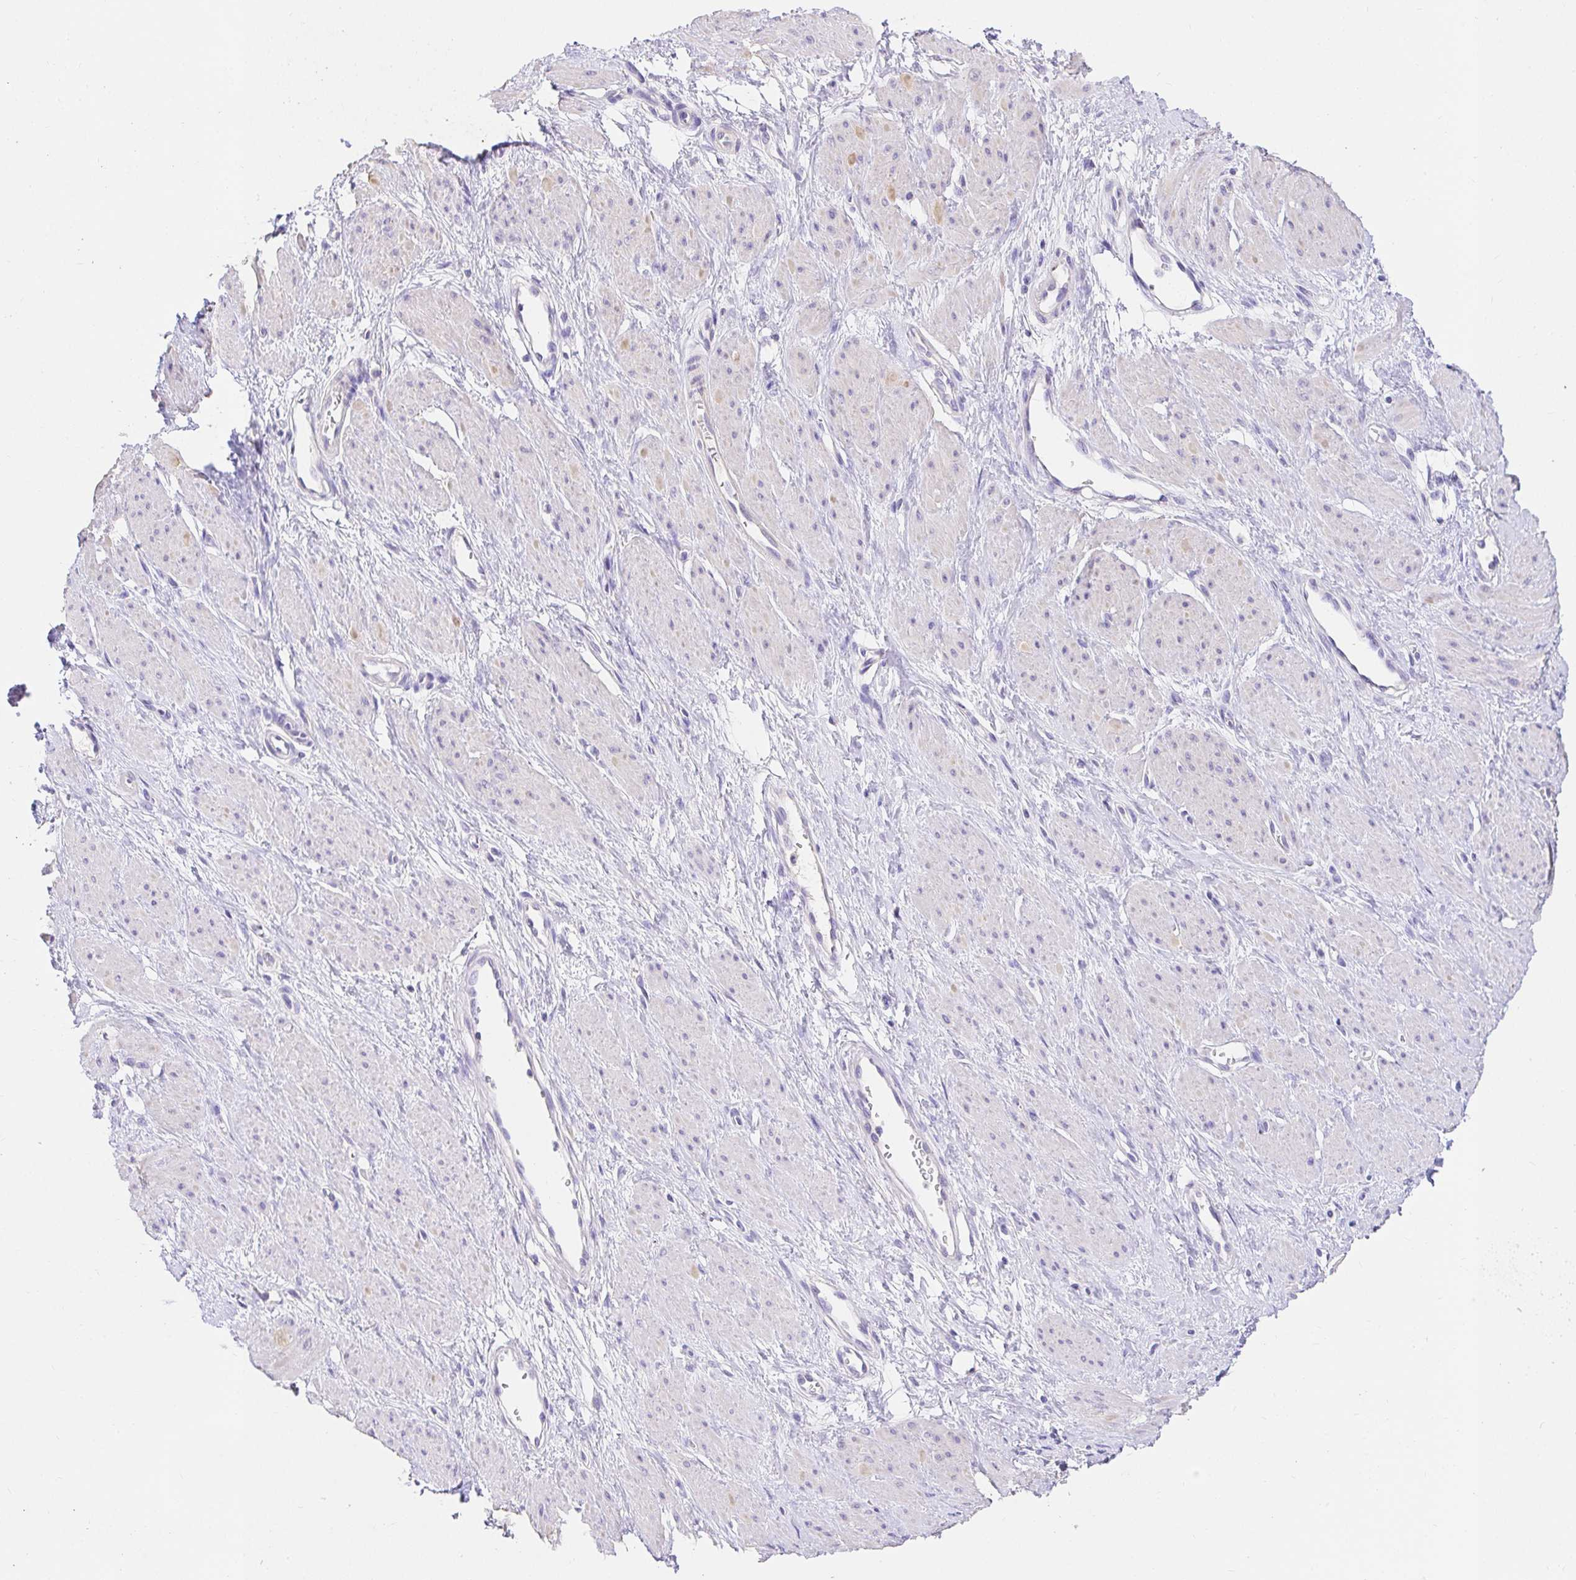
{"staining": {"intensity": "negative", "quantity": "none", "location": "none"}, "tissue": "smooth muscle", "cell_type": "Smooth muscle cells", "image_type": "normal", "snomed": [{"axis": "morphology", "description": "Normal tissue, NOS"}, {"axis": "topography", "description": "Smooth muscle"}, {"axis": "topography", "description": "Uterus"}], "caption": "Smooth muscle cells show no significant staining in unremarkable smooth muscle. (DAB immunohistochemistry (IHC), high magnification).", "gene": "CDO1", "patient": {"sex": "female", "age": 39}}